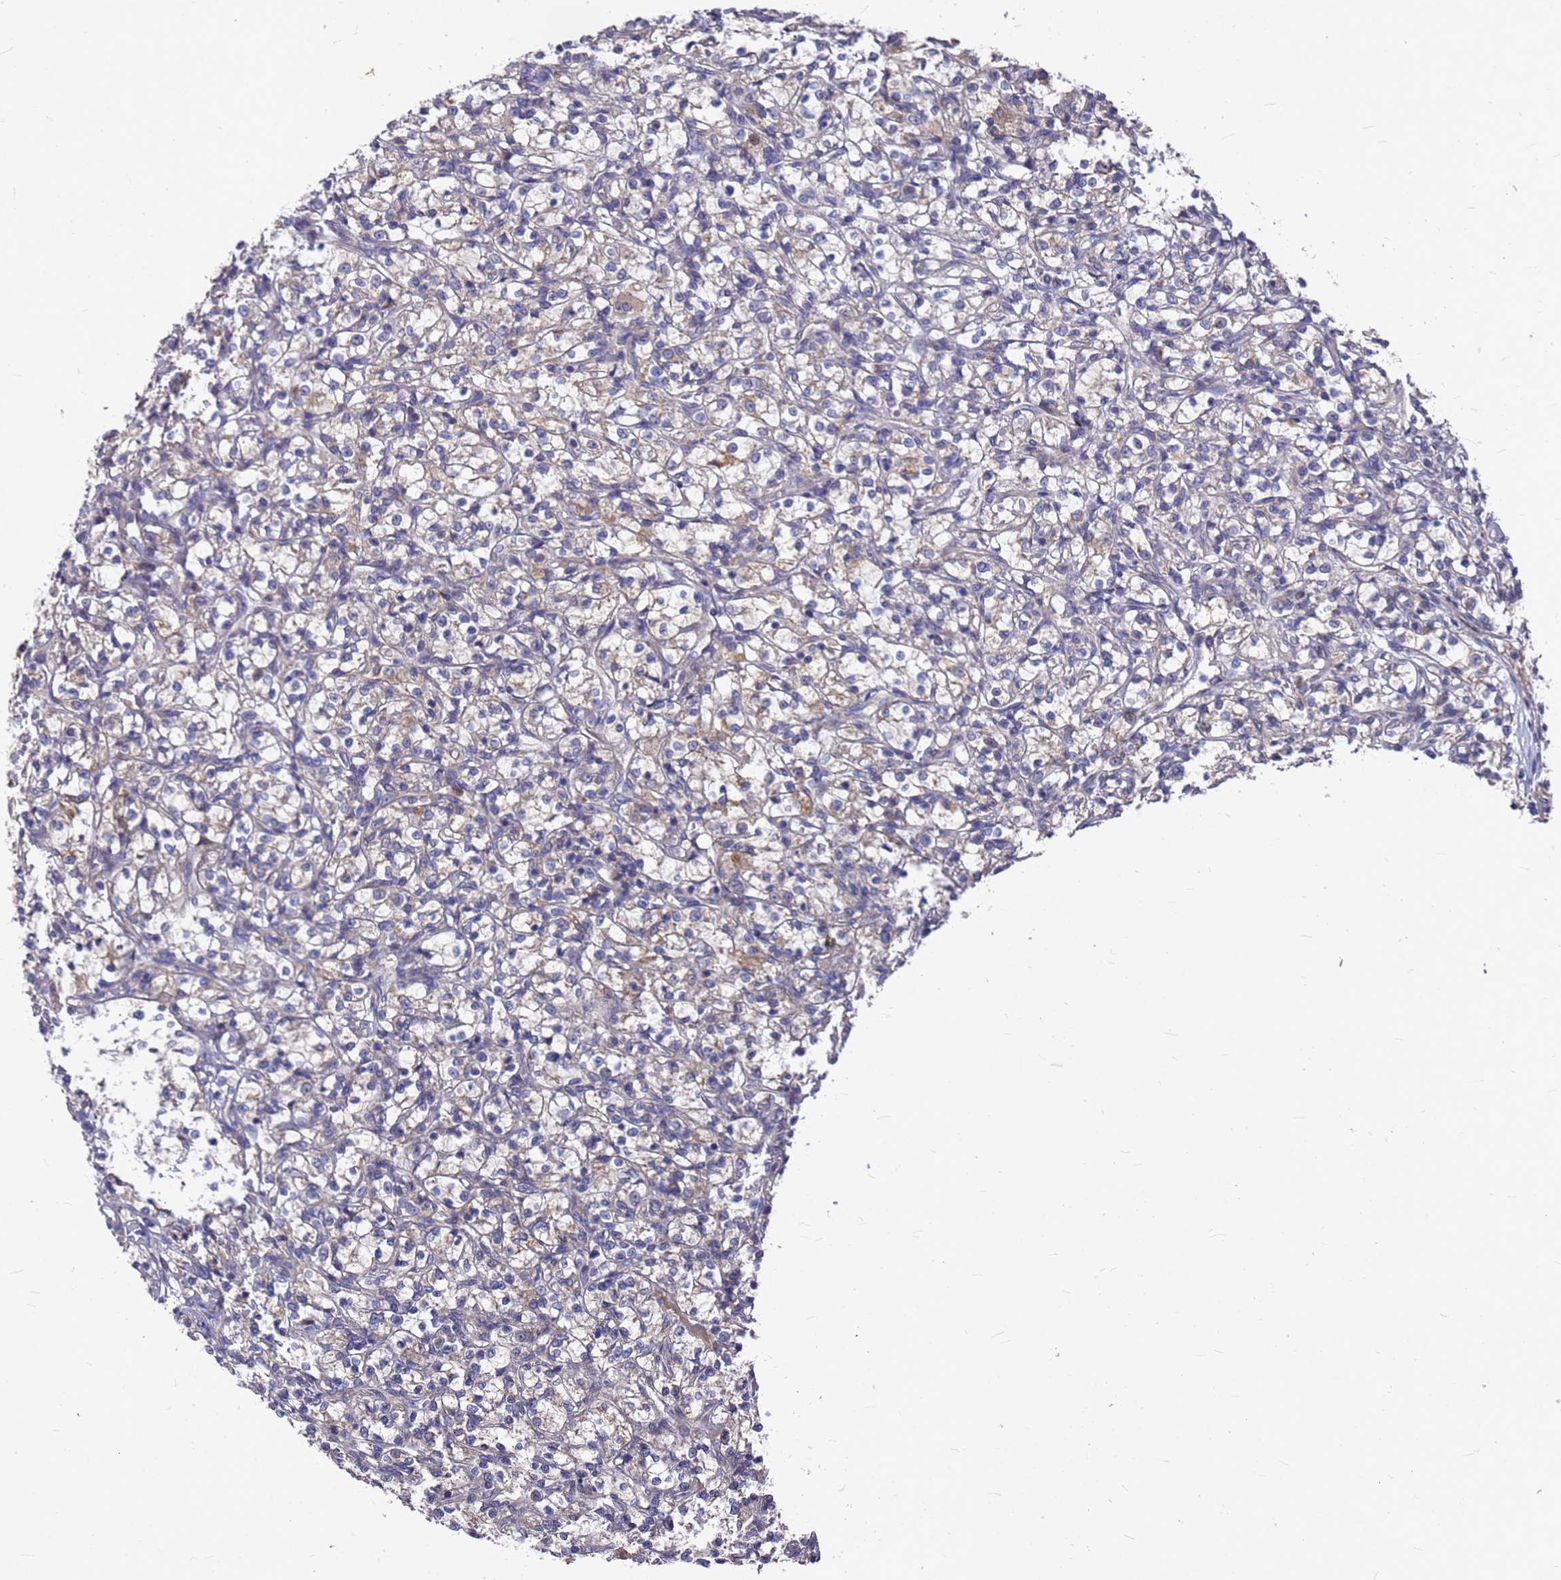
{"staining": {"intensity": "weak", "quantity": "<25%", "location": "cytoplasmic/membranous"}, "tissue": "renal cancer", "cell_type": "Tumor cells", "image_type": "cancer", "snomed": [{"axis": "morphology", "description": "Adenocarcinoma, NOS"}, {"axis": "topography", "description": "Kidney"}], "caption": "An IHC image of adenocarcinoma (renal) is shown. There is no staining in tumor cells of adenocarcinoma (renal).", "gene": "ZNF717", "patient": {"sex": "female", "age": 69}}